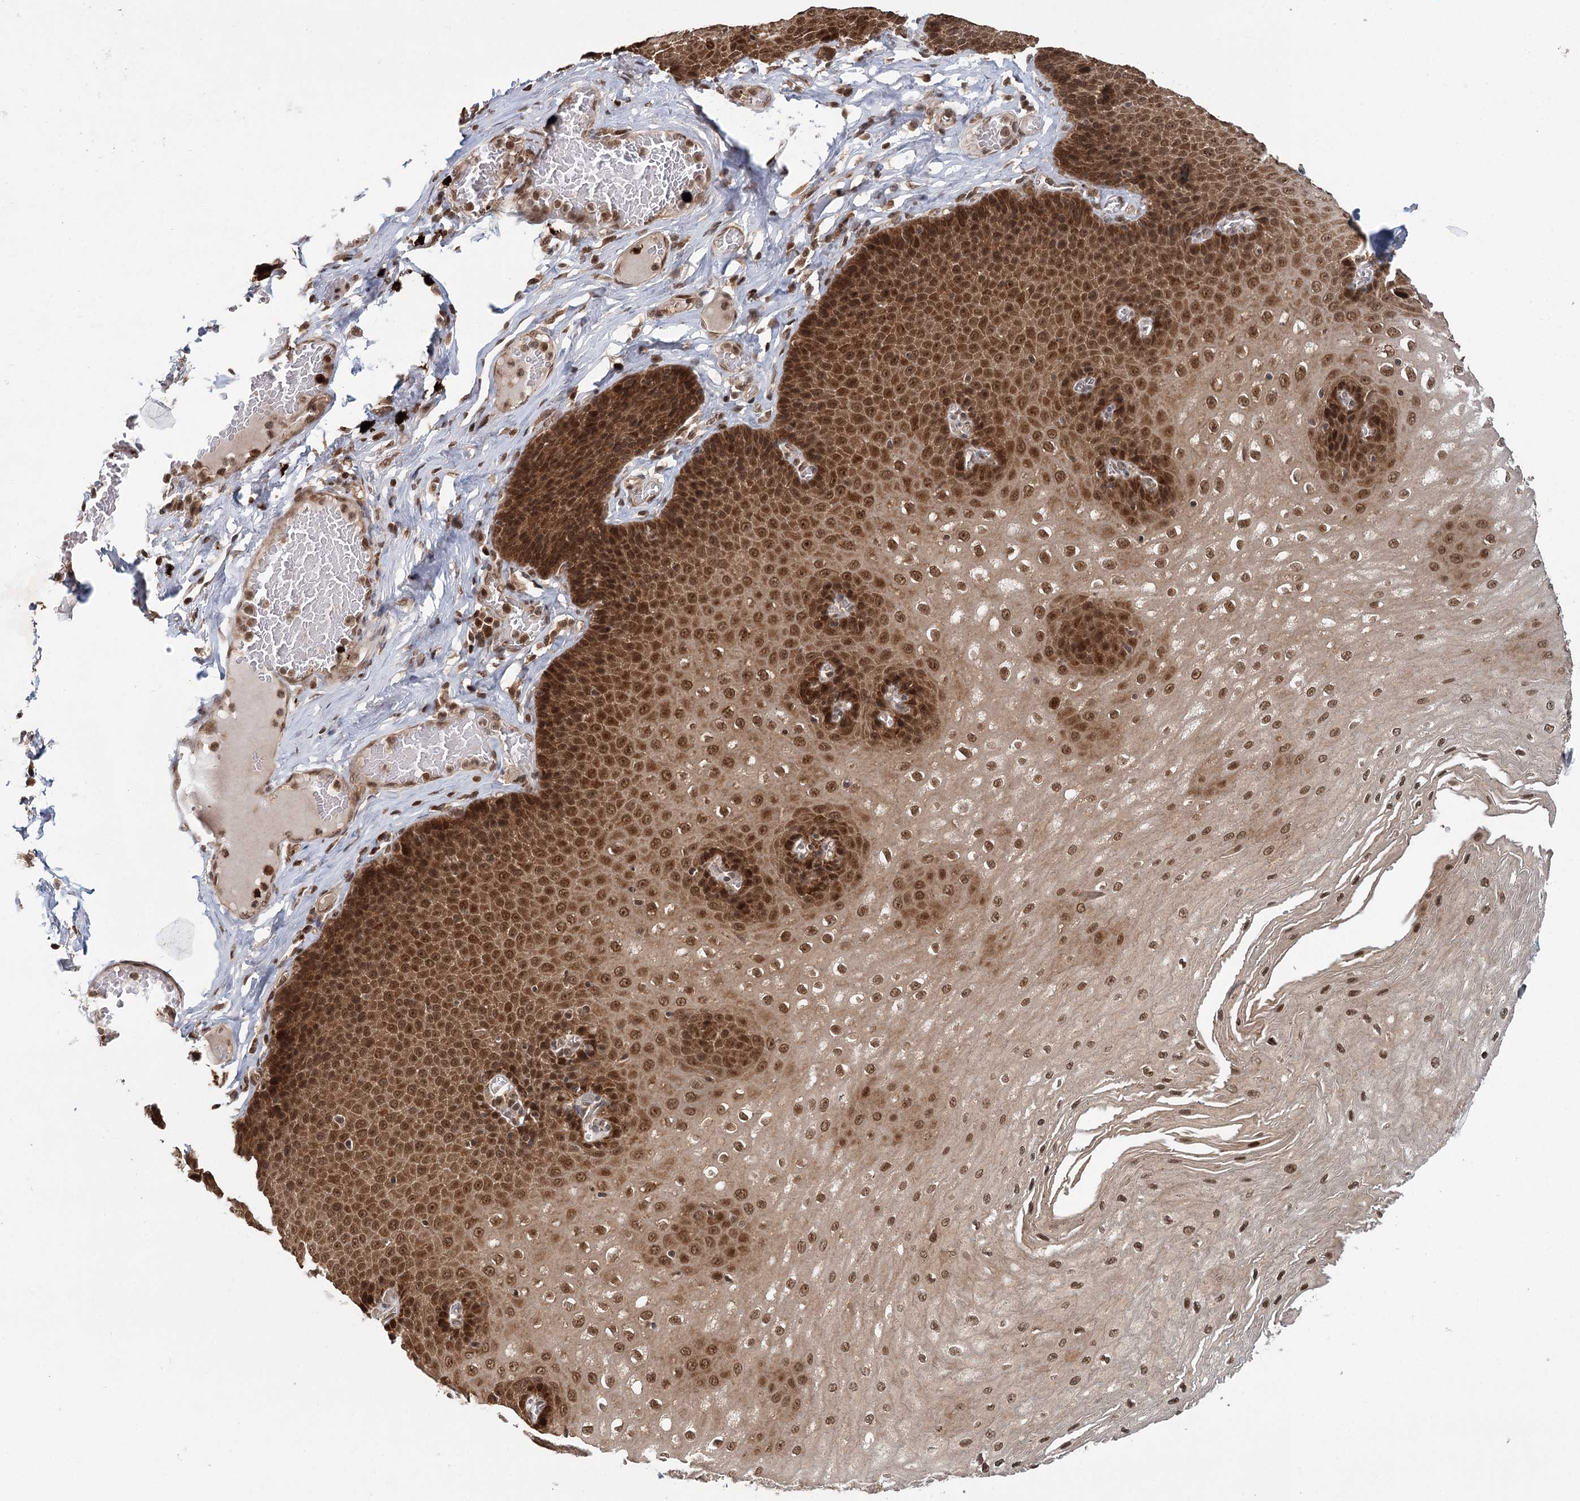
{"staining": {"intensity": "strong", "quantity": ">75%", "location": "cytoplasmic/membranous,nuclear"}, "tissue": "esophagus", "cell_type": "Squamous epithelial cells", "image_type": "normal", "snomed": [{"axis": "morphology", "description": "Normal tissue, NOS"}, {"axis": "topography", "description": "Esophagus"}], "caption": "This histopathology image demonstrates IHC staining of normal human esophagus, with high strong cytoplasmic/membranous,nuclear staining in approximately >75% of squamous epithelial cells.", "gene": "N6AMT1", "patient": {"sex": "male", "age": 60}}